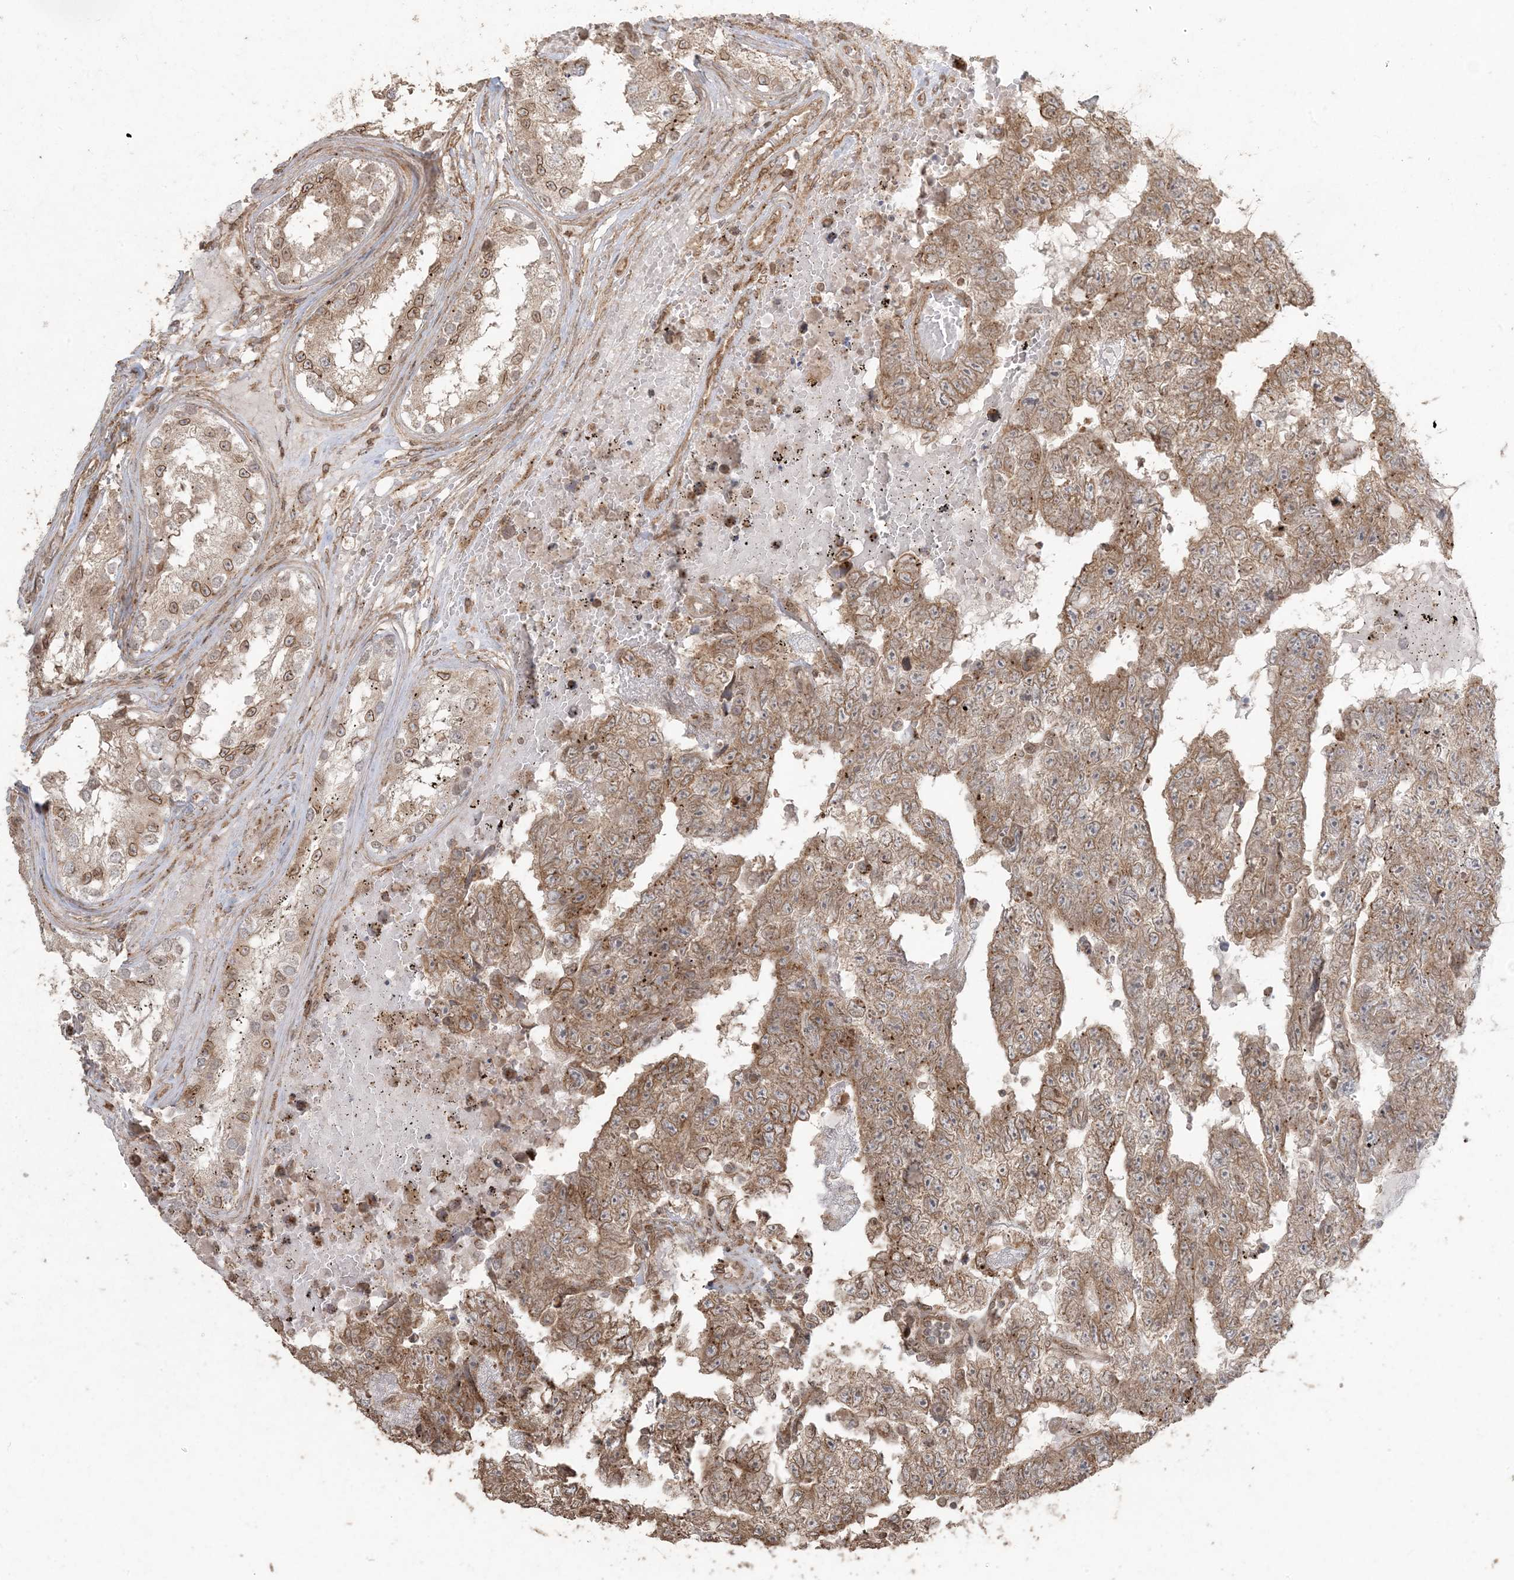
{"staining": {"intensity": "moderate", "quantity": ">75%", "location": "cytoplasmic/membranous"}, "tissue": "testis cancer", "cell_type": "Tumor cells", "image_type": "cancer", "snomed": [{"axis": "morphology", "description": "Carcinoma, Embryonal, NOS"}, {"axis": "topography", "description": "Testis"}], "caption": "Testis embryonal carcinoma tissue exhibits moderate cytoplasmic/membranous positivity in about >75% of tumor cells, visualized by immunohistochemistry.", "gene": "DDX19B", "patient": {"sex": "male", "age": 25}}